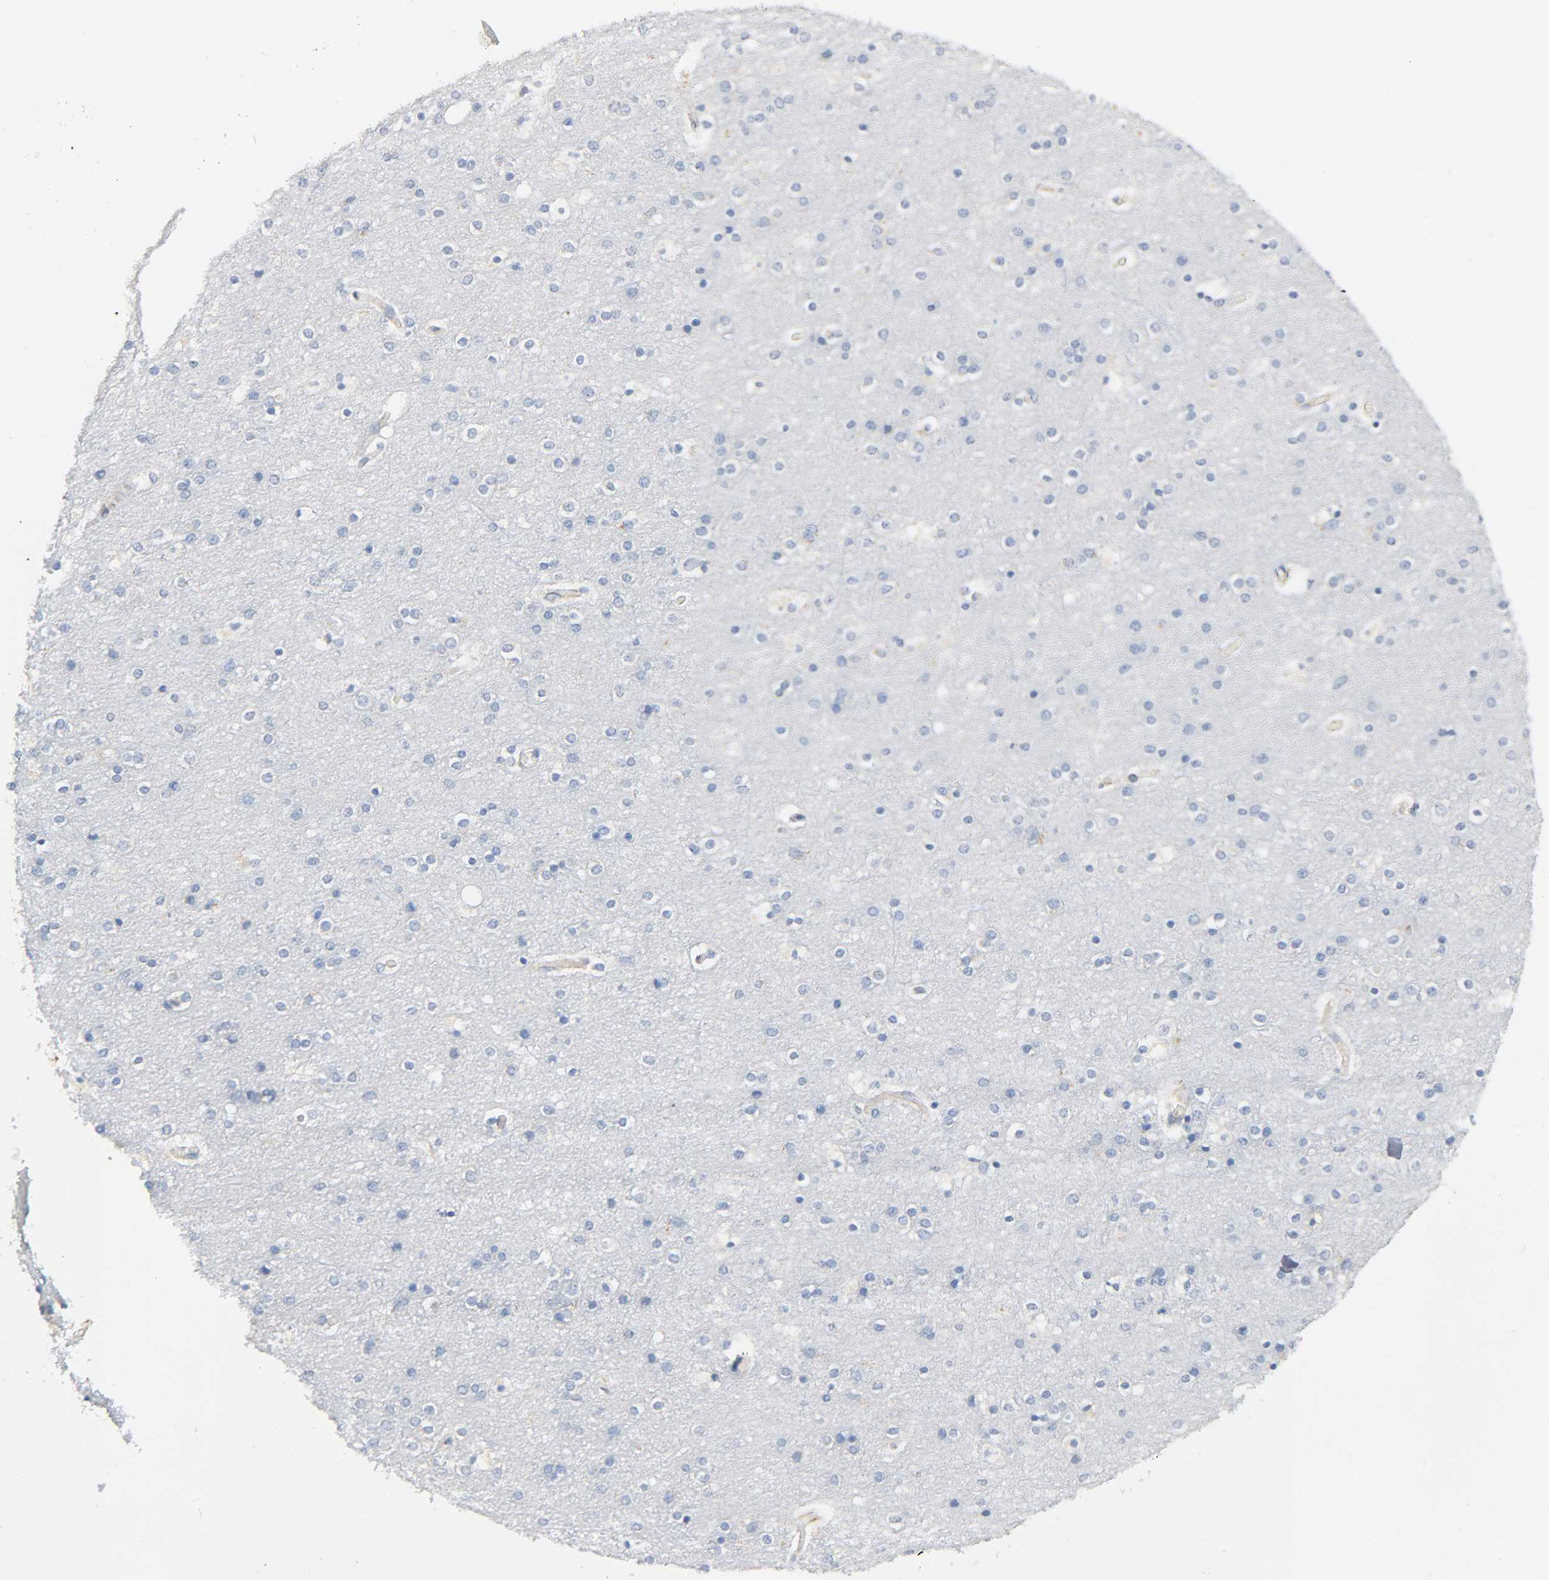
{"staining": {"intensity": "negative", "quantity": "none", "location": "none"}, "tissue": "cerebral cortex", "cell_type": "Endothelial cells", "image_type": "normal", "snomed": [{"axis": "morphology", "description": "Normal tissue, NOS"}, {"axis": "topography", "description": "Cerebral cortex"}], "caption": "The IHC photomicrograph has no significant positivity in endothelial cells of cerebral cortex.", "gene": "BAK1", "patient": {"sex": "female", "age": 54}}